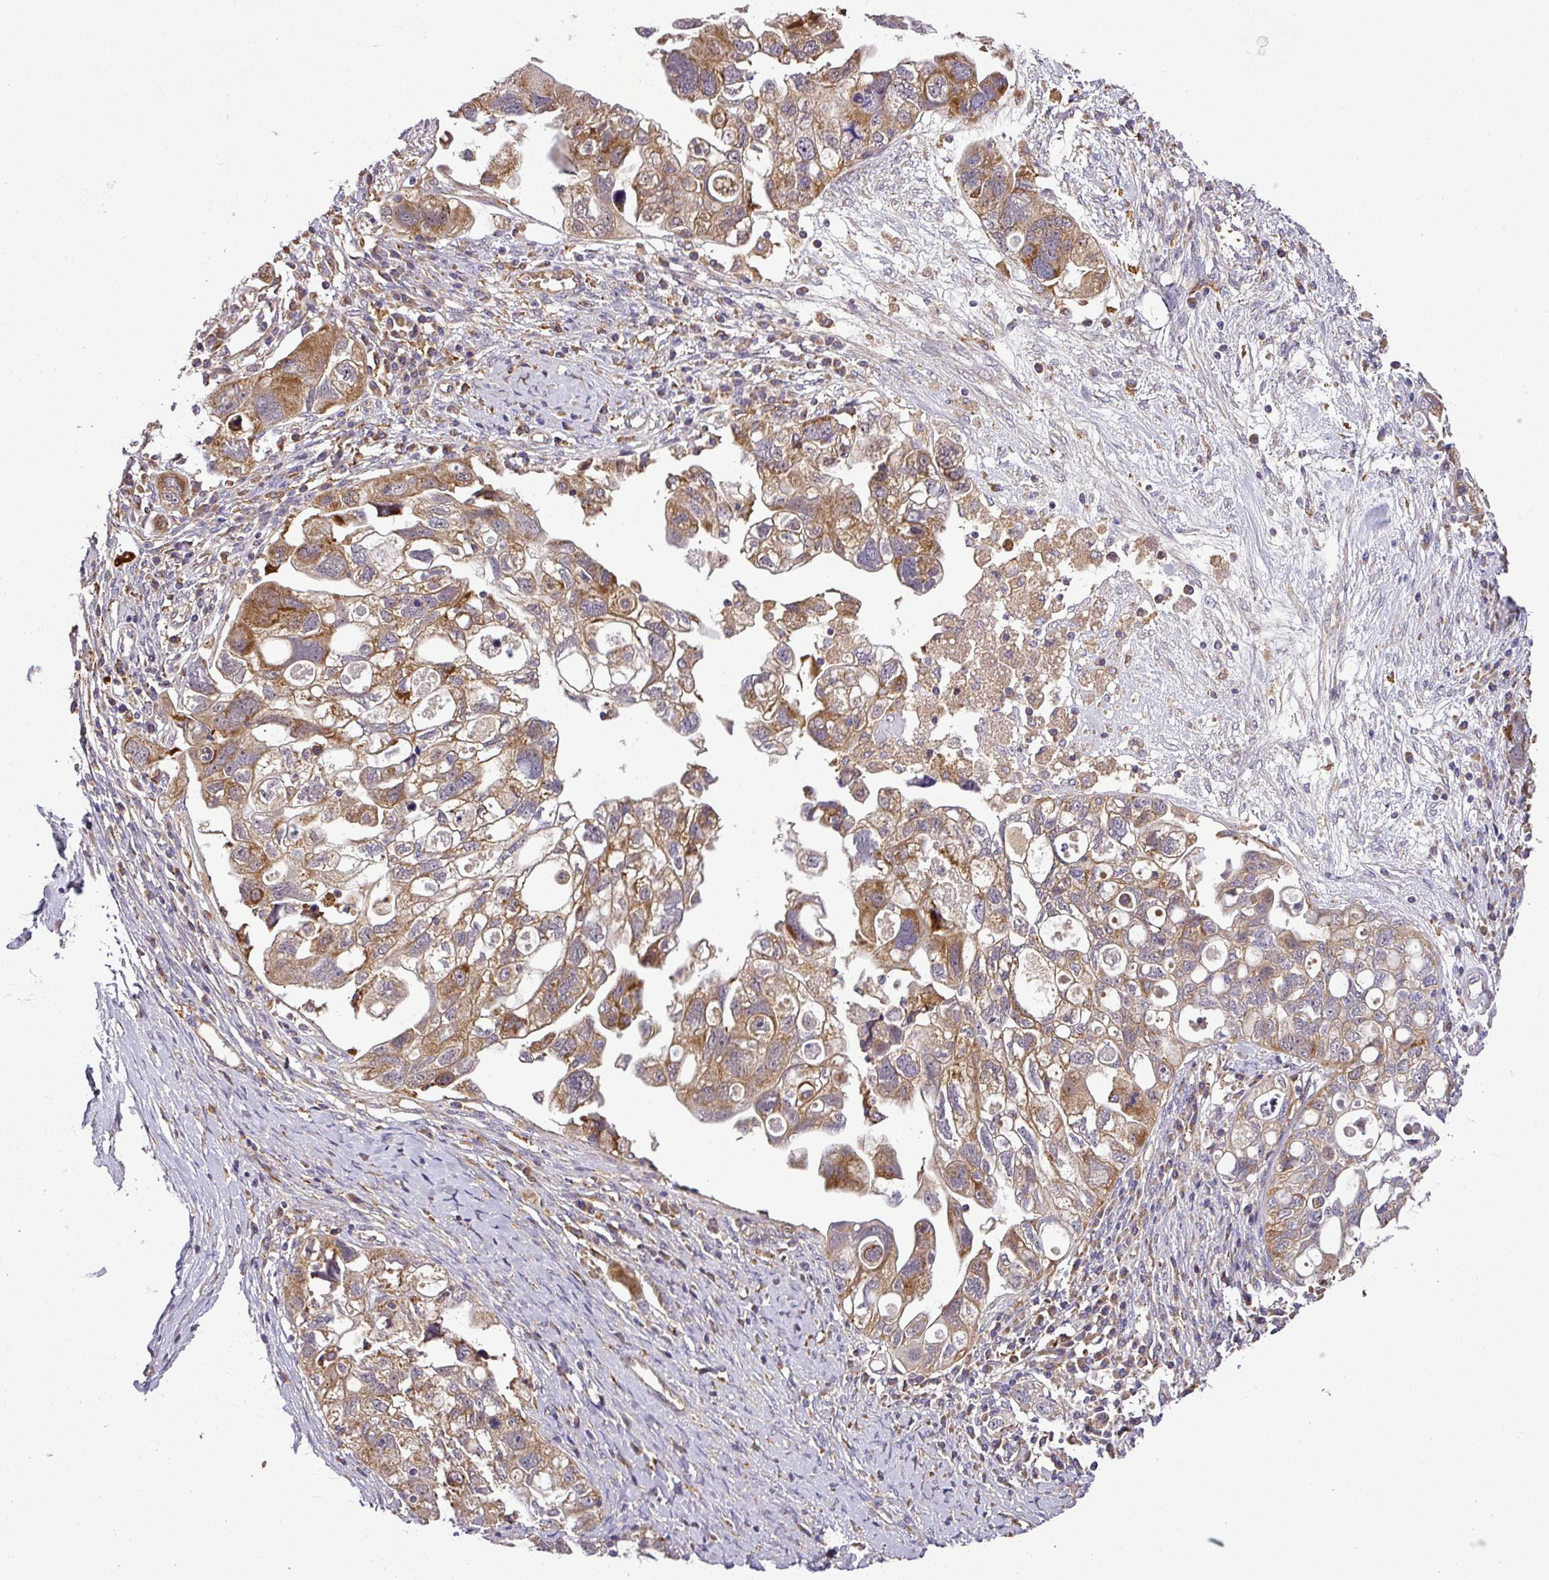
{"staining": {"intensity": "moderate", "quantity": ">75%", "location": "cytoplasmic/membranous"}, "tissue": "ovarian cancer", "cell_type": "Tumor cells", "image_type": "cancer", "snomed": [{"axis": "morphology", "description": "Carcinoma, NOS"}, {"axis": "morphology", "description": "Cystadenocarcinoma, serous, NOS"}, {"axis": "topography", "description": "Ovary"}], "caption": "This histopathology image demonstrates carcinoma (ovarian) stained with immunohistochemistry to label a protein in brown. The cytoplasmic/membranous of tumor cells show moderate positivity for the protein. Nuclei are counter-stained blue.", "gene": "ZNF513", "patient": {"sex": "female", "age": 69}}